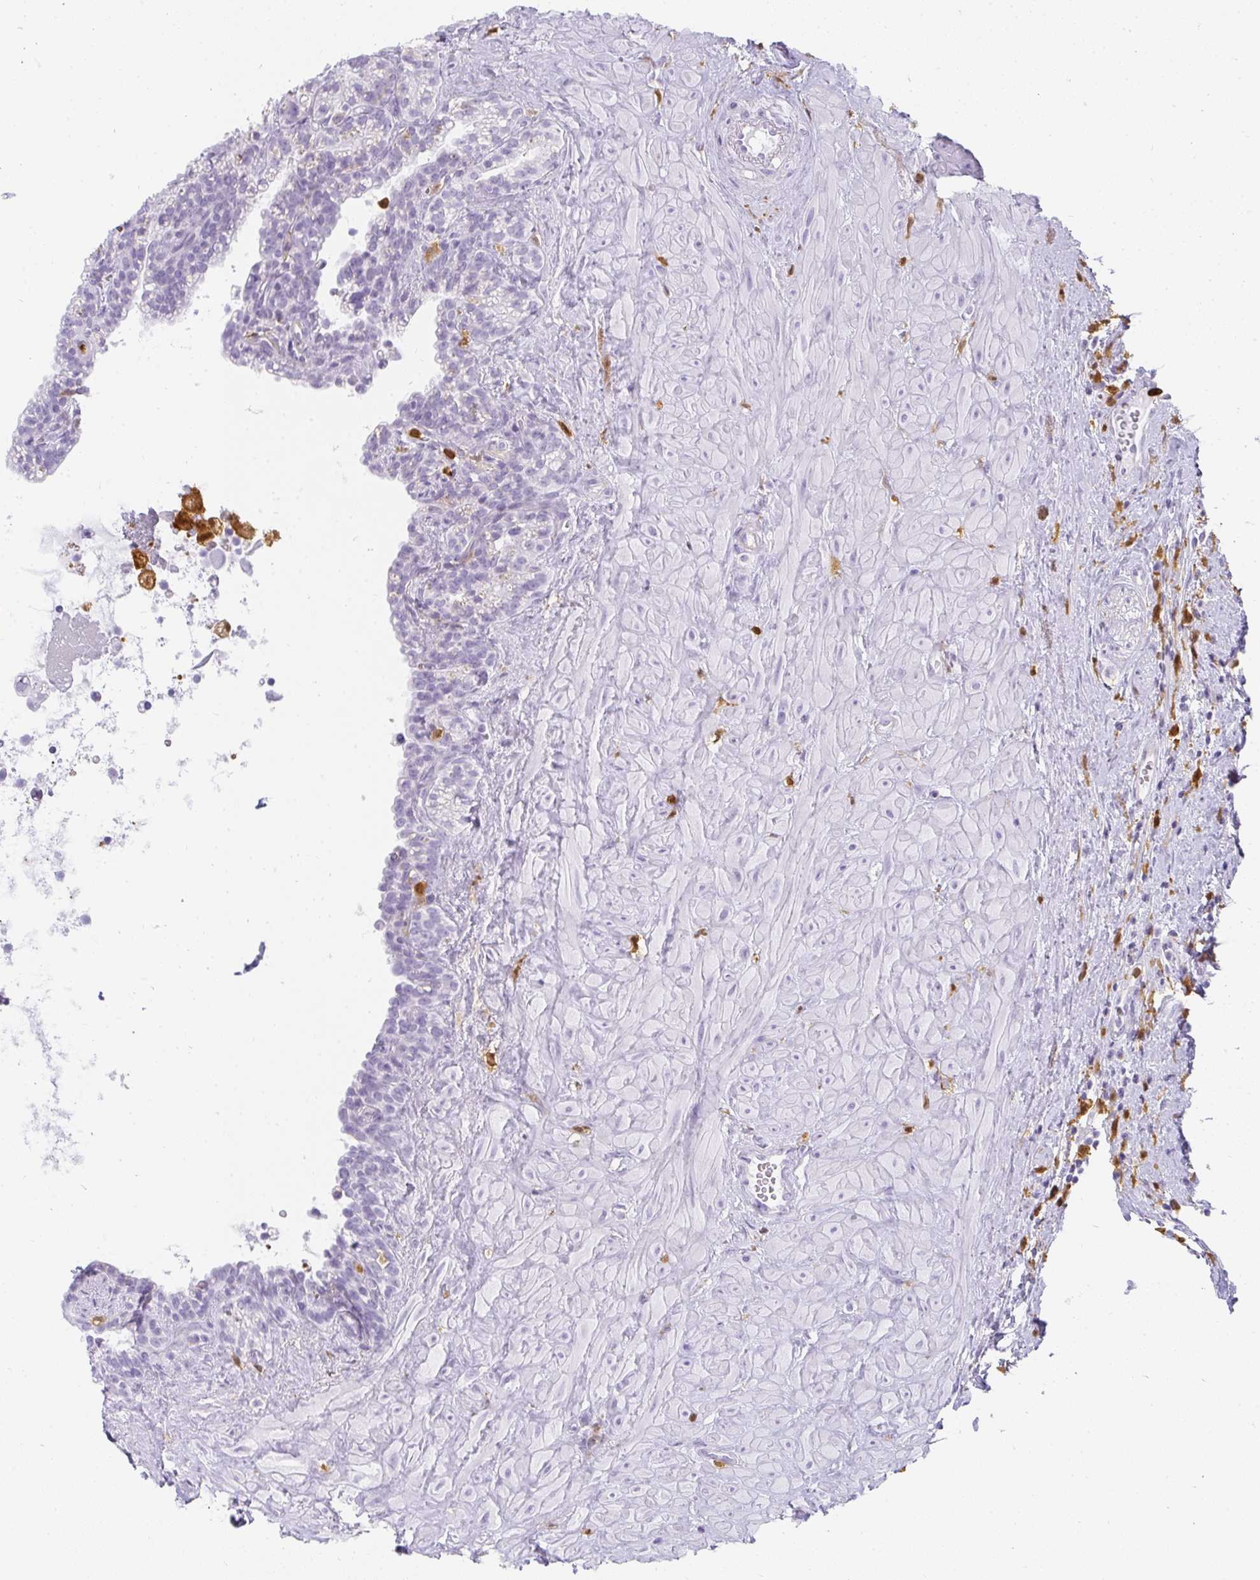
{"staining": {"intensity": "negative", "quantity": "none", "location": "none"}, "tissue": "seminal vesicle", "cell_type": "Glandular cells", "image_type": "normal", "snomed": [{"axis": "morphology", "description": "Normal tissue, NOS"}, {"axis": "topography", "description": "Seminal veicle"}], "caption": "Human seminal vesicle stained for a protein using immunohistochemistry displays no expression in glandular cells.", "gene": "HK3", "patient": {"sex": "male", "age": 76}}